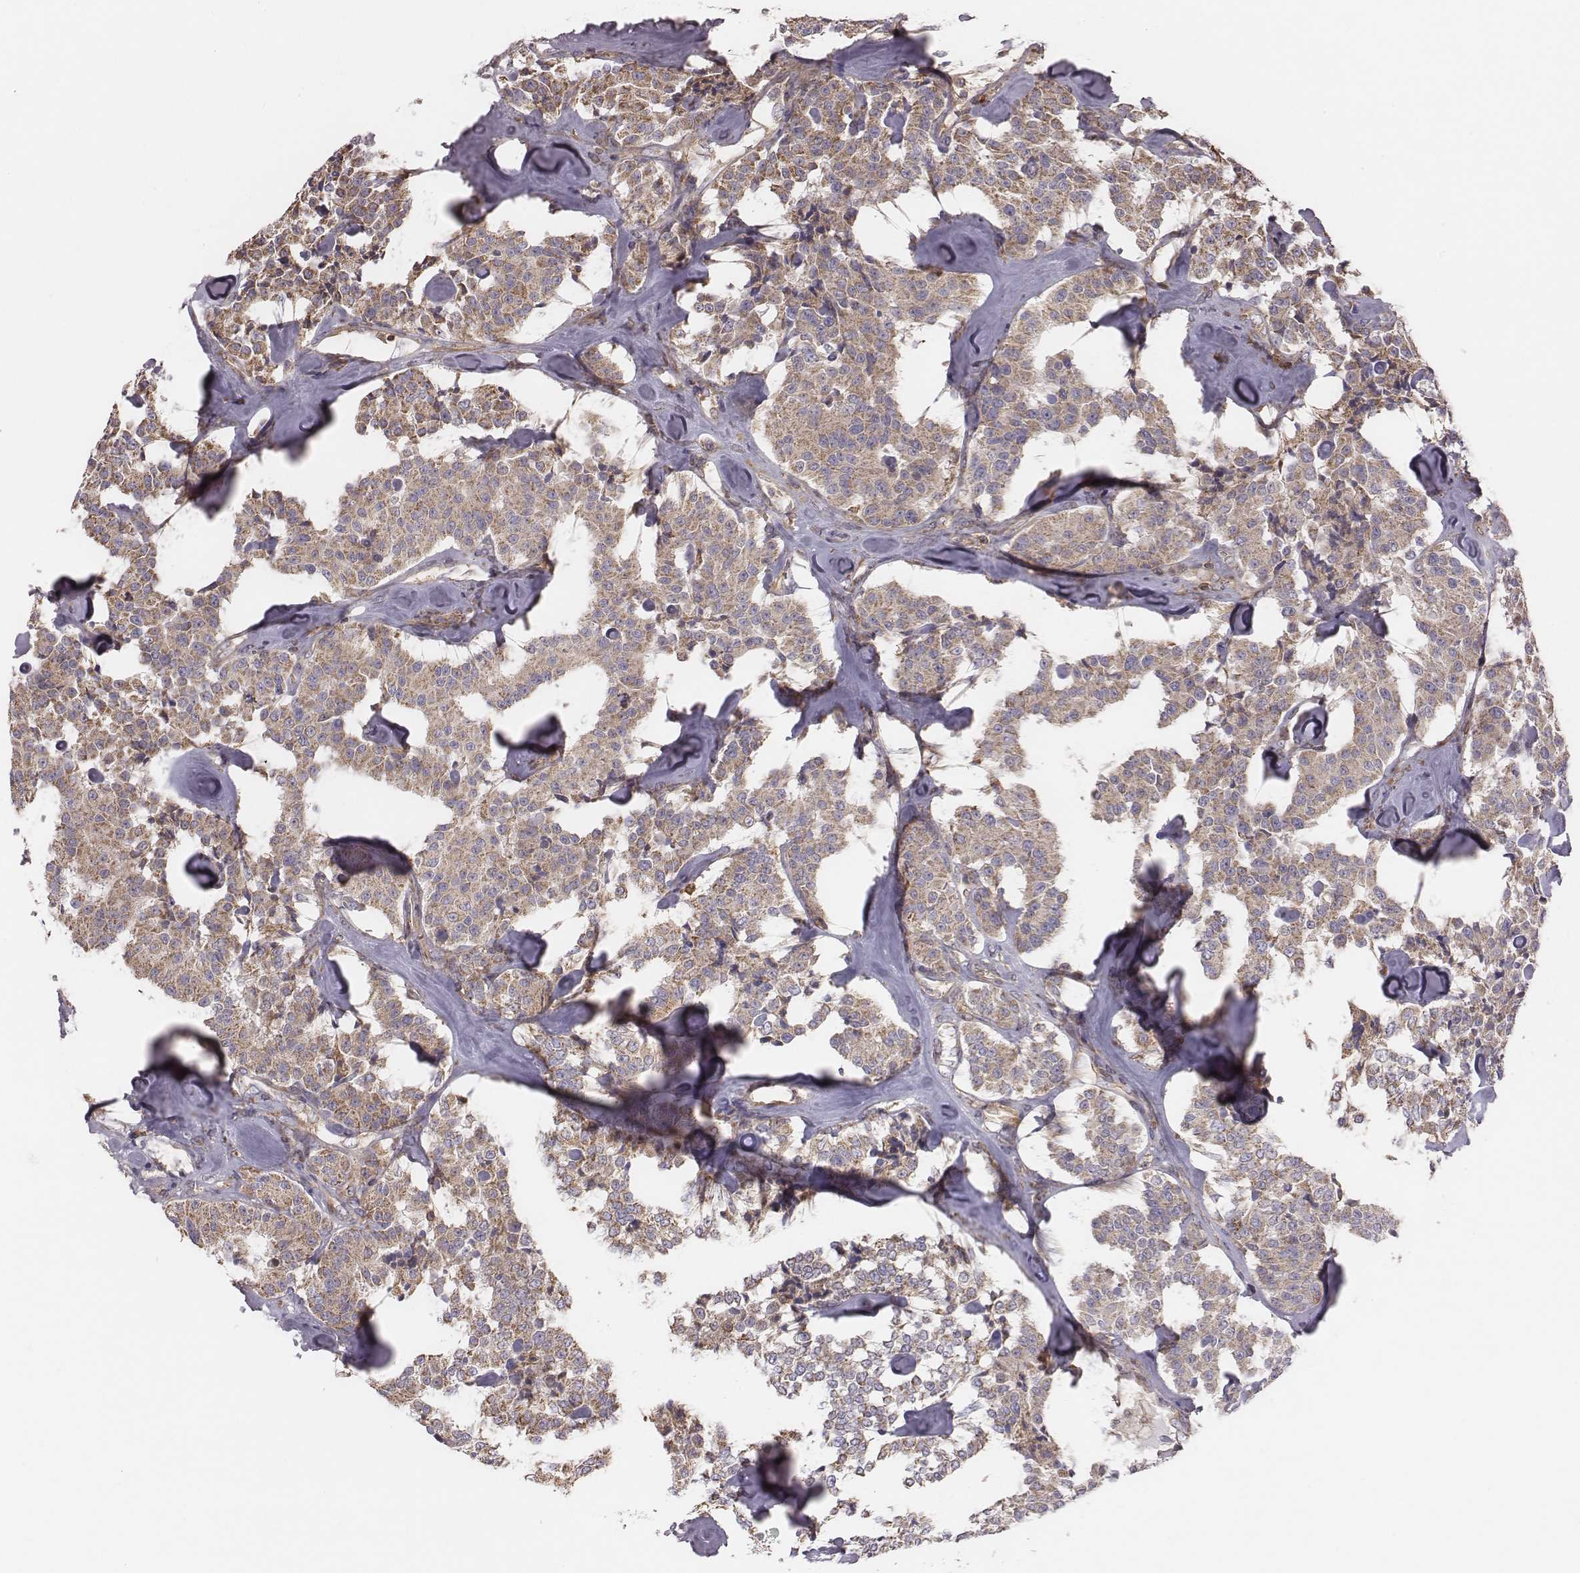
{"staining": {"intensity": "weak", "quantity": ">75%", "location": "cytoplasmic/membranous"}, "tissue": "carcinoid", "cell_type": "Tumor cells", "image_type": "cancer", "snomed": [{"axis": "morphology", "description": "Carcinoid, malignant, NOS"}, {"axis": "topography", "description": "Pancreas"}], "caption": "The image shows immunohistochemical staining of carcinoid (malignant). There is weak cytoplasmic/membranous expression is present in about >75% of tumor cells.", "gene": "CAD", "patient": {"sex": "male", "age": 41}}